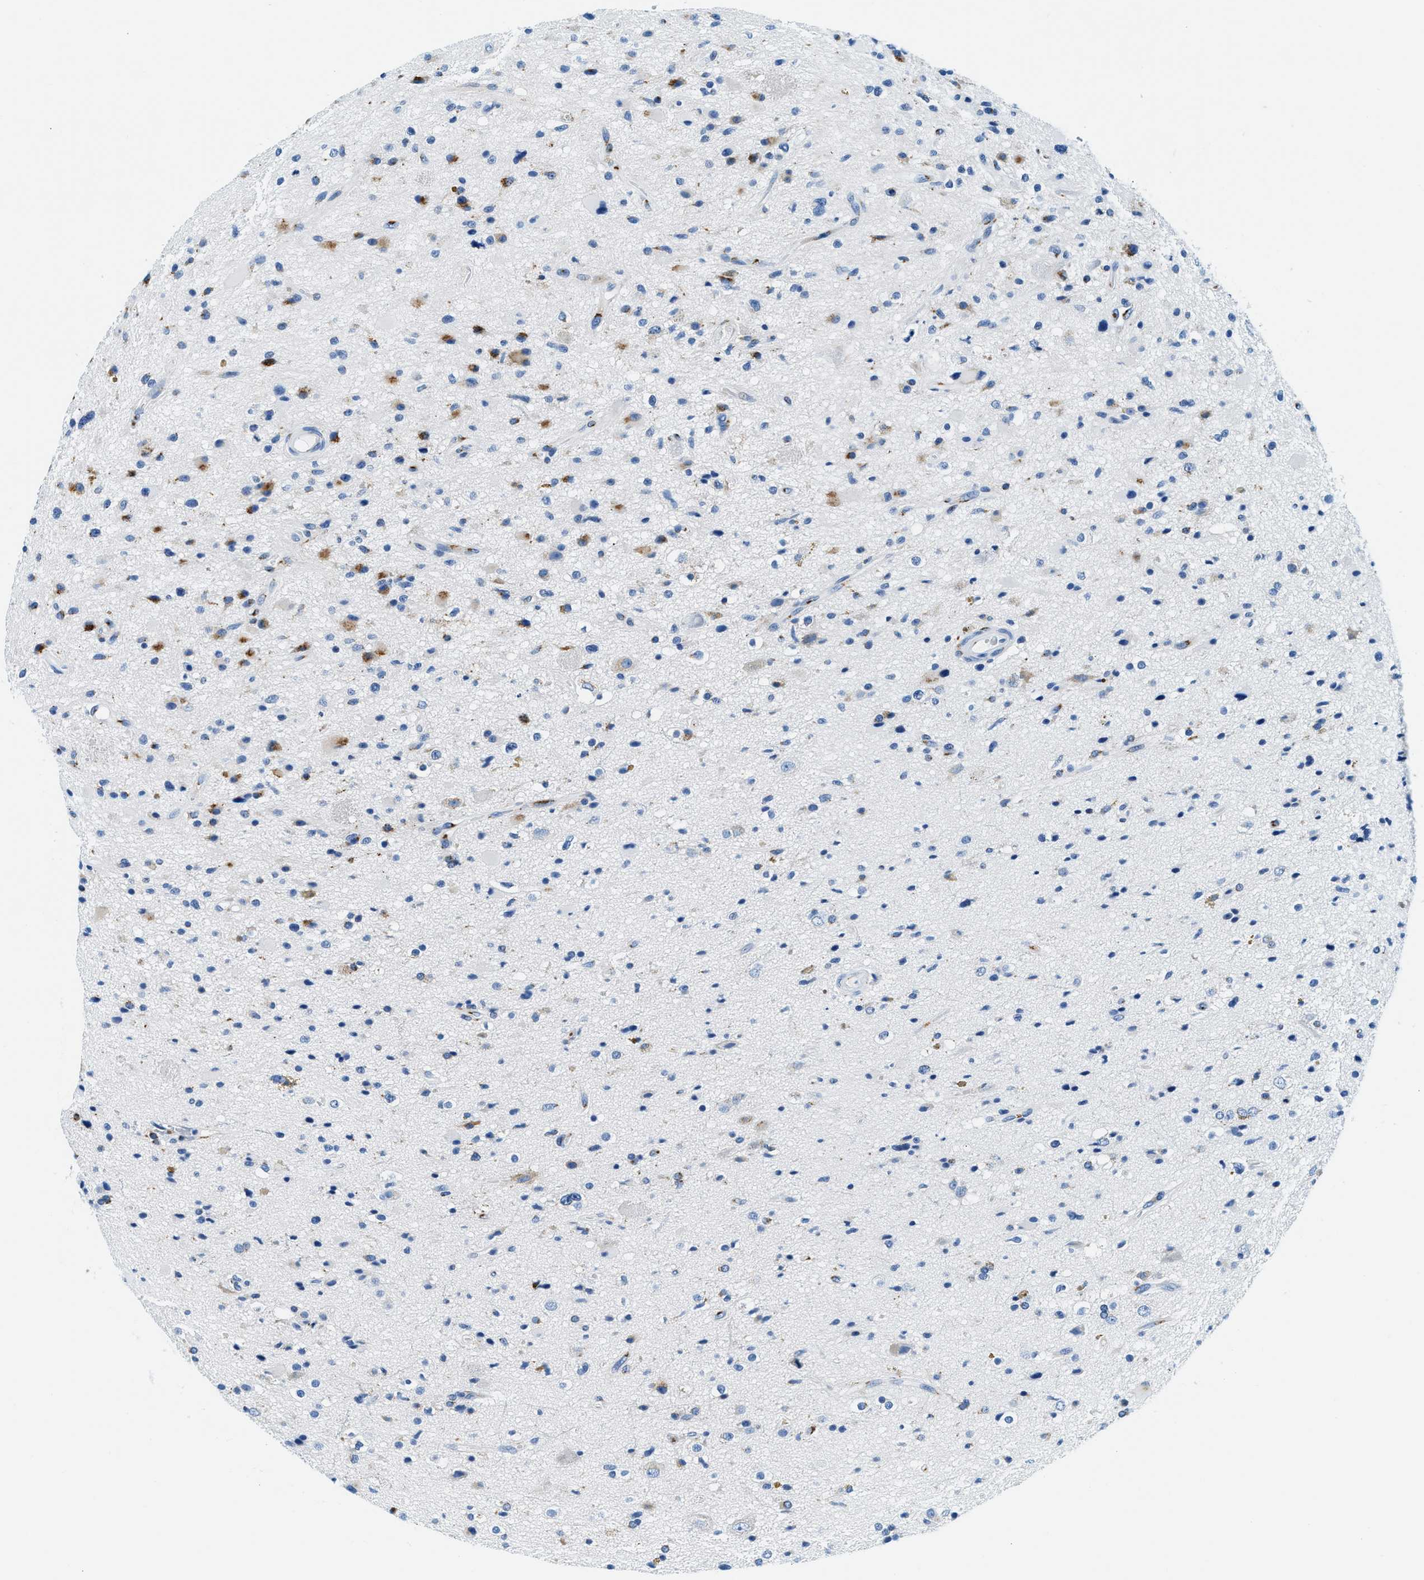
{"staining": {"intensity": "weak", "quantity": "<25%", "location": "cytoplasmic/membranous"}, "tissue": "glioma", "cell_type": "Tumor cells", "image_type": "cancer", "snomed": [{"axis": "morphology", "description": "Glioma, malignant, High grade"}, {"axis": "topography", "description": "Brain"}], "caption": "Human malignant glioma (high-grade) stained for a protein using IHC shows no staining in tumor cells.", "gene": "VPS53", "patient": {"sex": "male", "age": 33}}